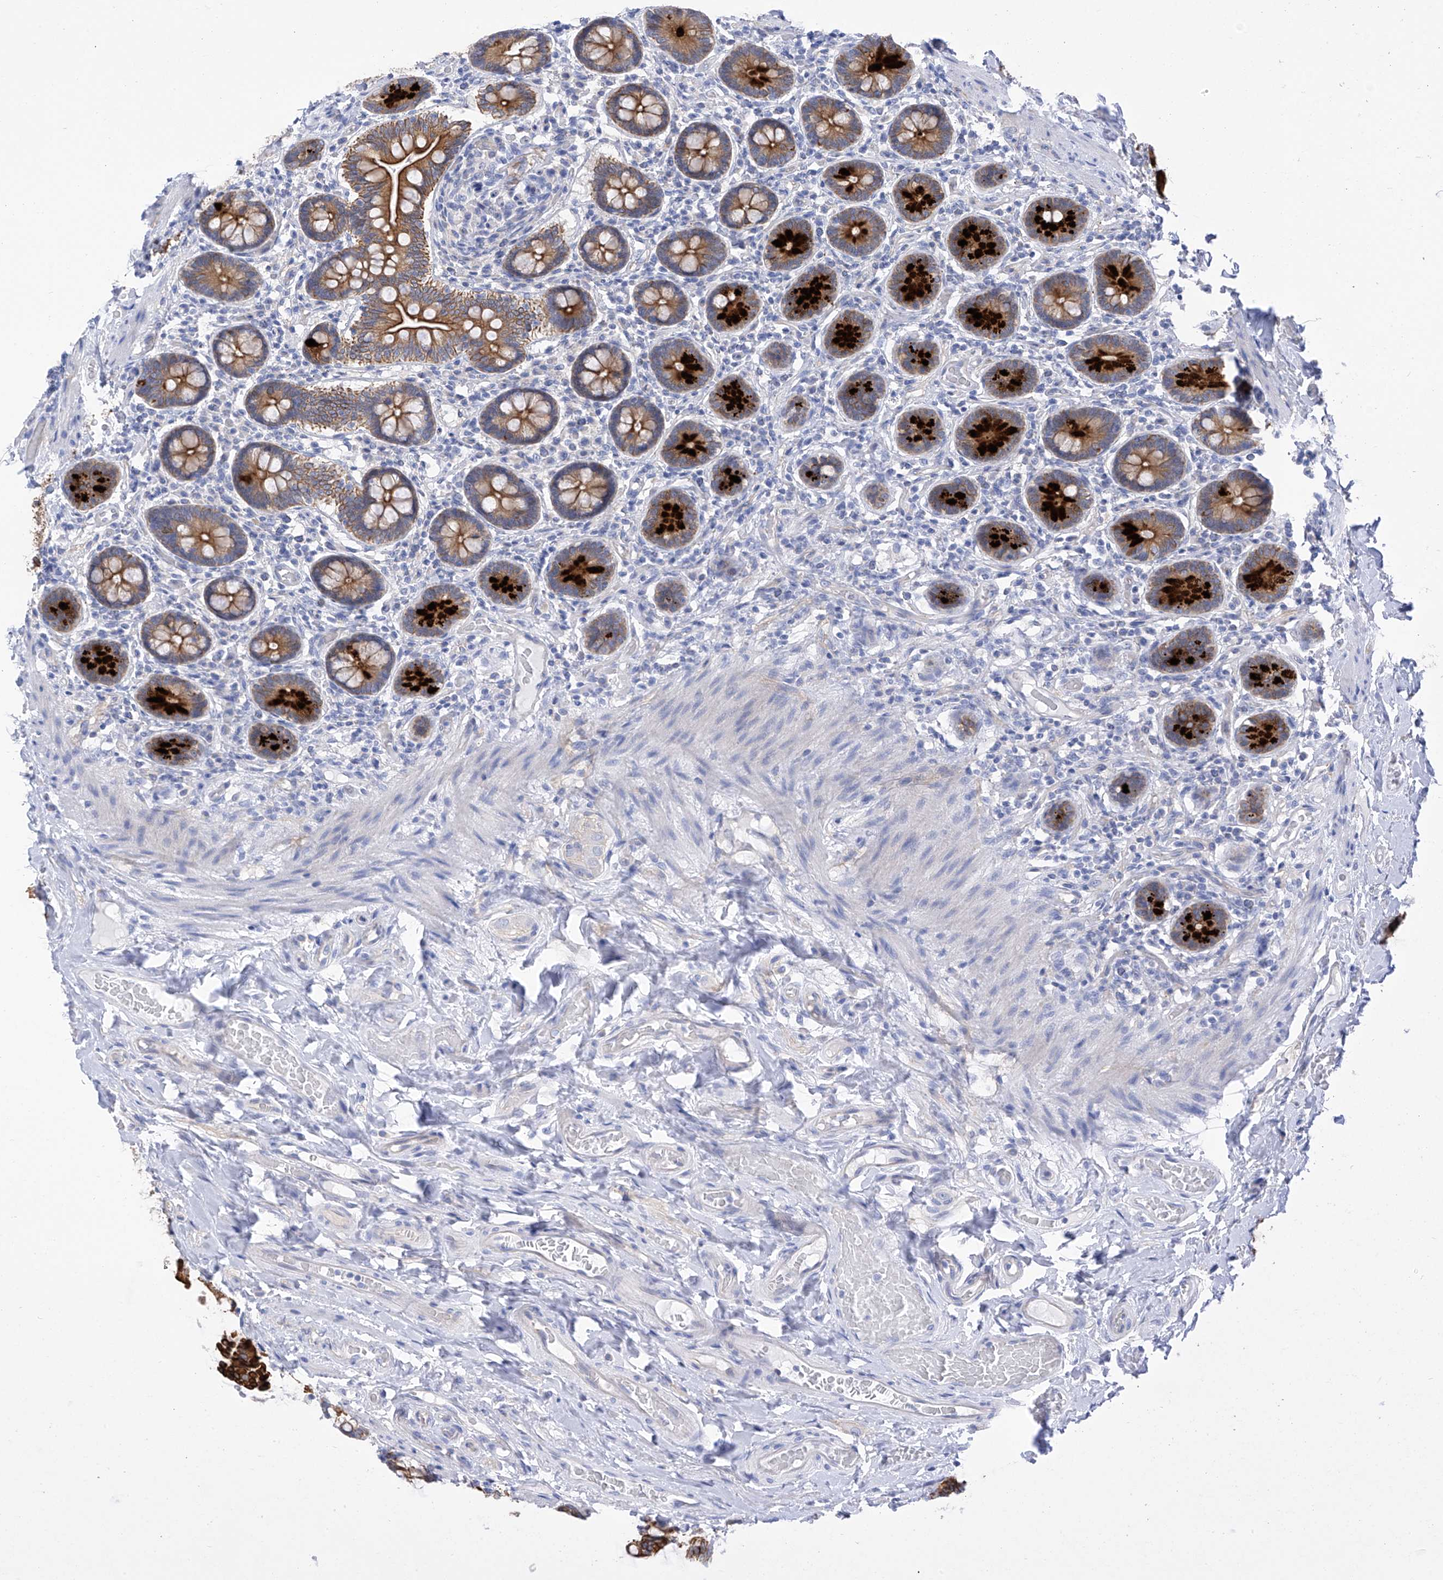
{"staining": {"intensity": "moderate", "quantity": ">75%", "location": "cytoplasmic/membranous"}, "tissue": "small intestine", "cell_type": "Glandular cells", "image_type": "normal", "snomed": [{"axis": "morphology", "description": "Normal tissue, NOS"}, {"axis": "topography", "description": "Small intestine"}], "caption": "Benign small intestine was stained to show a protein in brown. There is medium levels of moderate cytoplasmic/membranous expression in approximately >75% of glandular cells. The staining was performed using DAB, with brown indicating positive protein expression. Nuclei are stained blue with hematoxylin.", "gene": "PIK3C2B", "patient": {"sex": "female", "age": 64}}